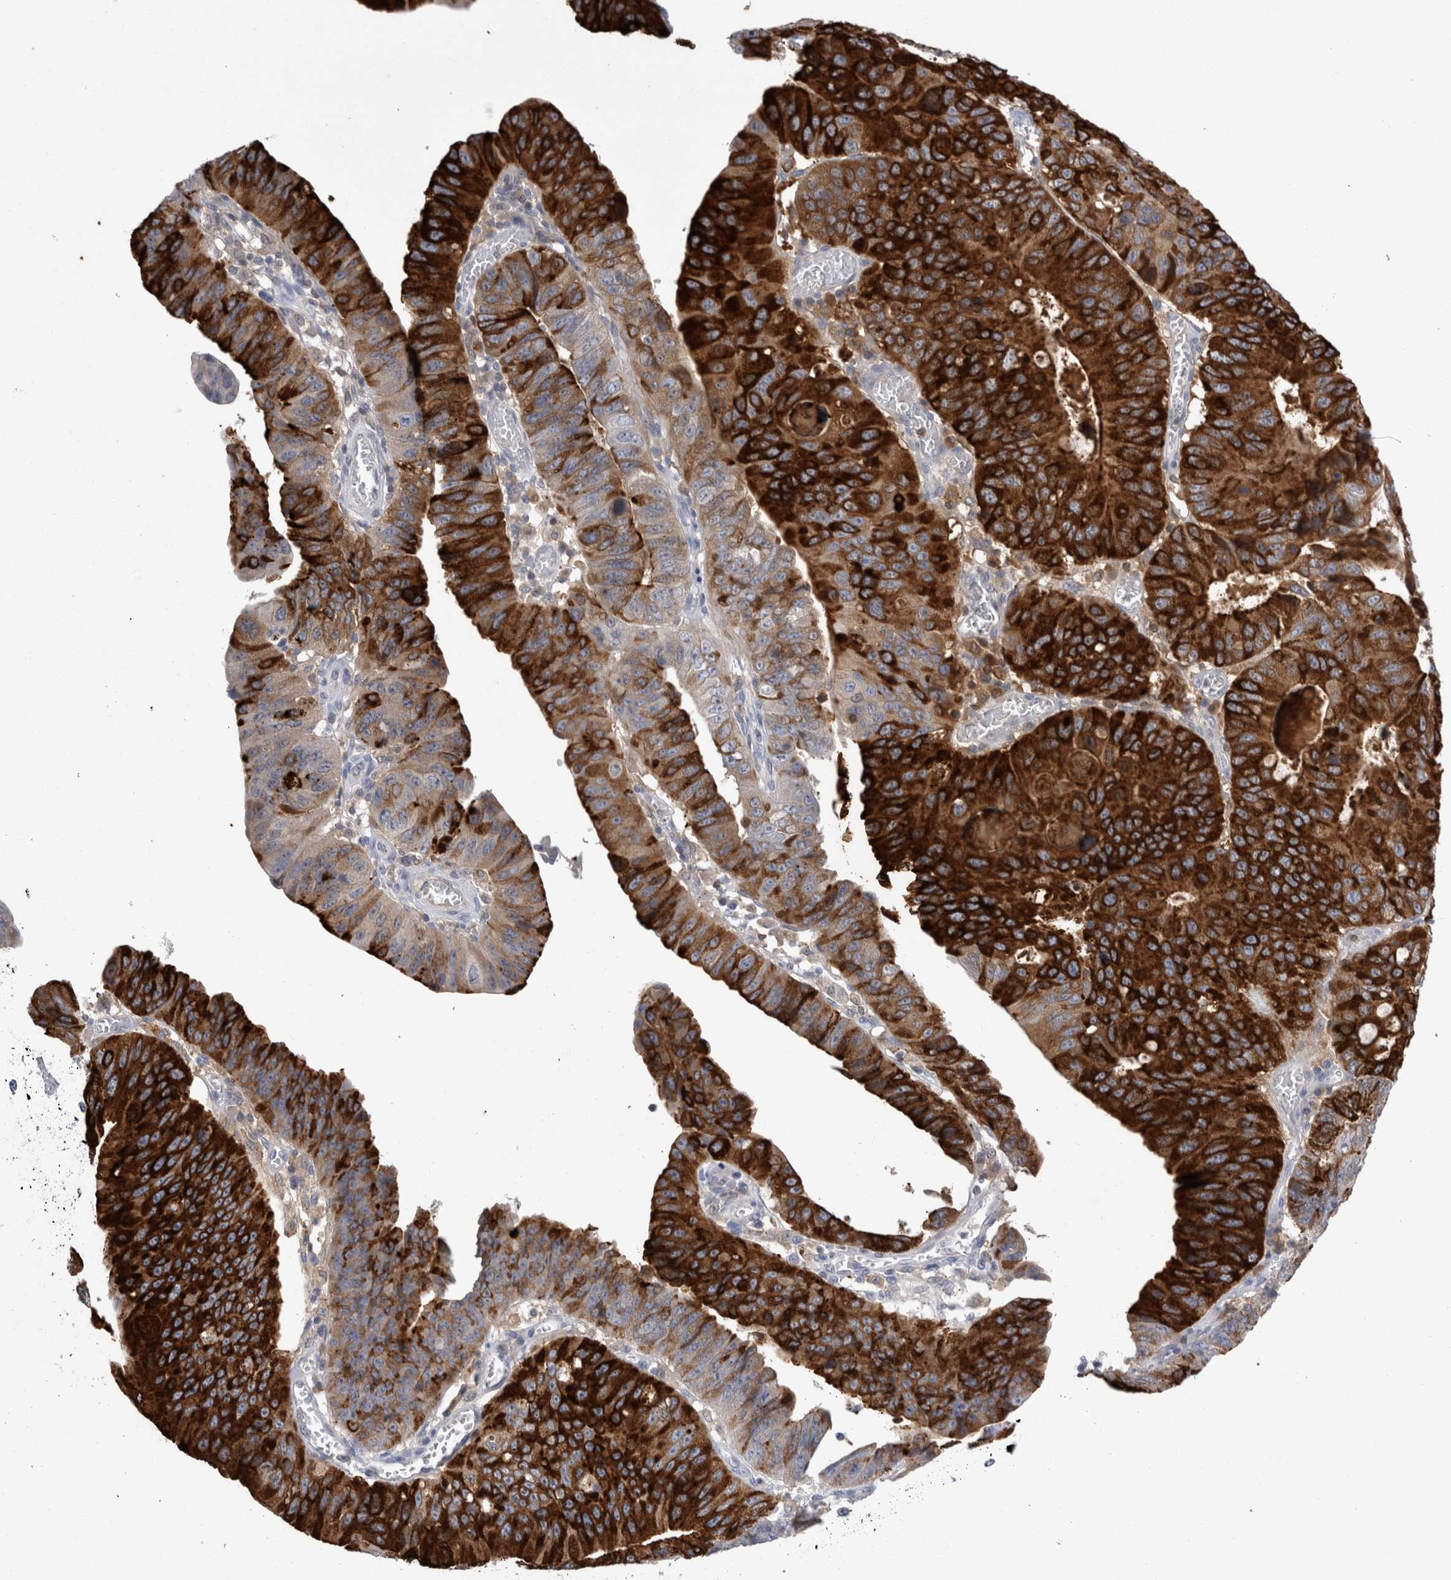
{"staining": {"intensity": "strong", "quantity": ">75%", "location": "cytoplasmic/membranous"}, "tissue": "stomach cancer", "cell_type": "Tumor cells", "image_type": "cancer", "snomed": [{"axis": "morphology", "description": "Adenocarcinoma, NOS"}, {"axis": "topography", "description": "Stomach"}], "caption": "Adenocarcinoma (stomach) stained for a protein (brown) demonstrates strong cytoplasmic/membranous positive expression in about >75% of tumor cells.", "gene": "REG1A", "patient": {"sex": "male", "age": 59}}